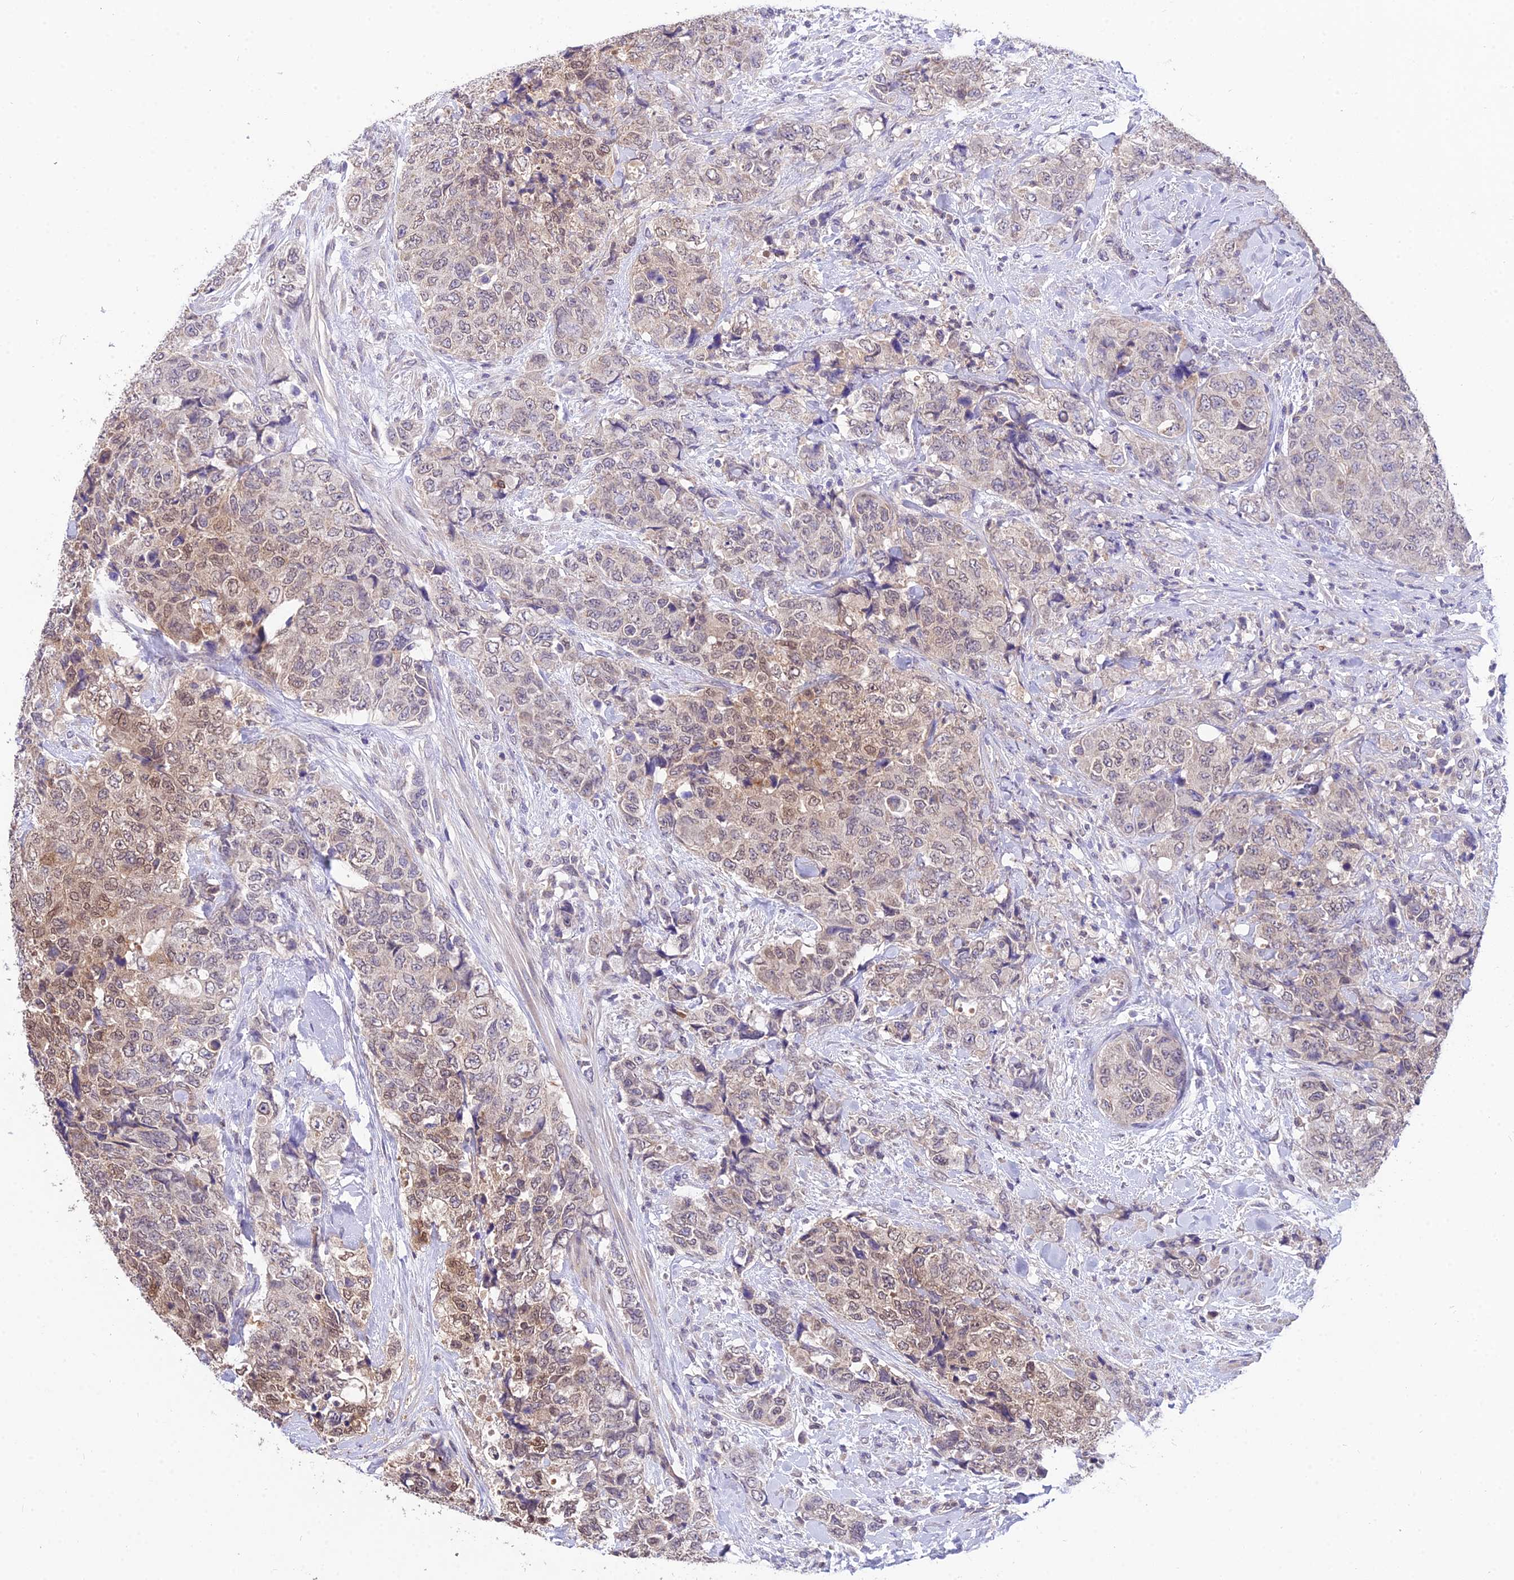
{"staining": {"intensity": "moderate", "quantity": "25%-75%", "location": "cytoplasmic/membranous,nuclear"}, "tissue": "urothelial cancer", "cell_type": "Tumor cells", "image_type": "cancer", "snomed": [{"axis": "morphology", "description": "Urothelial carcinoma, High grade"}, {"axis": "topography", "description": "Urinary bladder"}], "caption": "A brown stain labels moderate cytoplasmic/membranous and nuclear positivity of a protein in human urothelial cancer tumor cells.", "gene": "PGK1", "patient": {"sex": "female", "age": 78}}